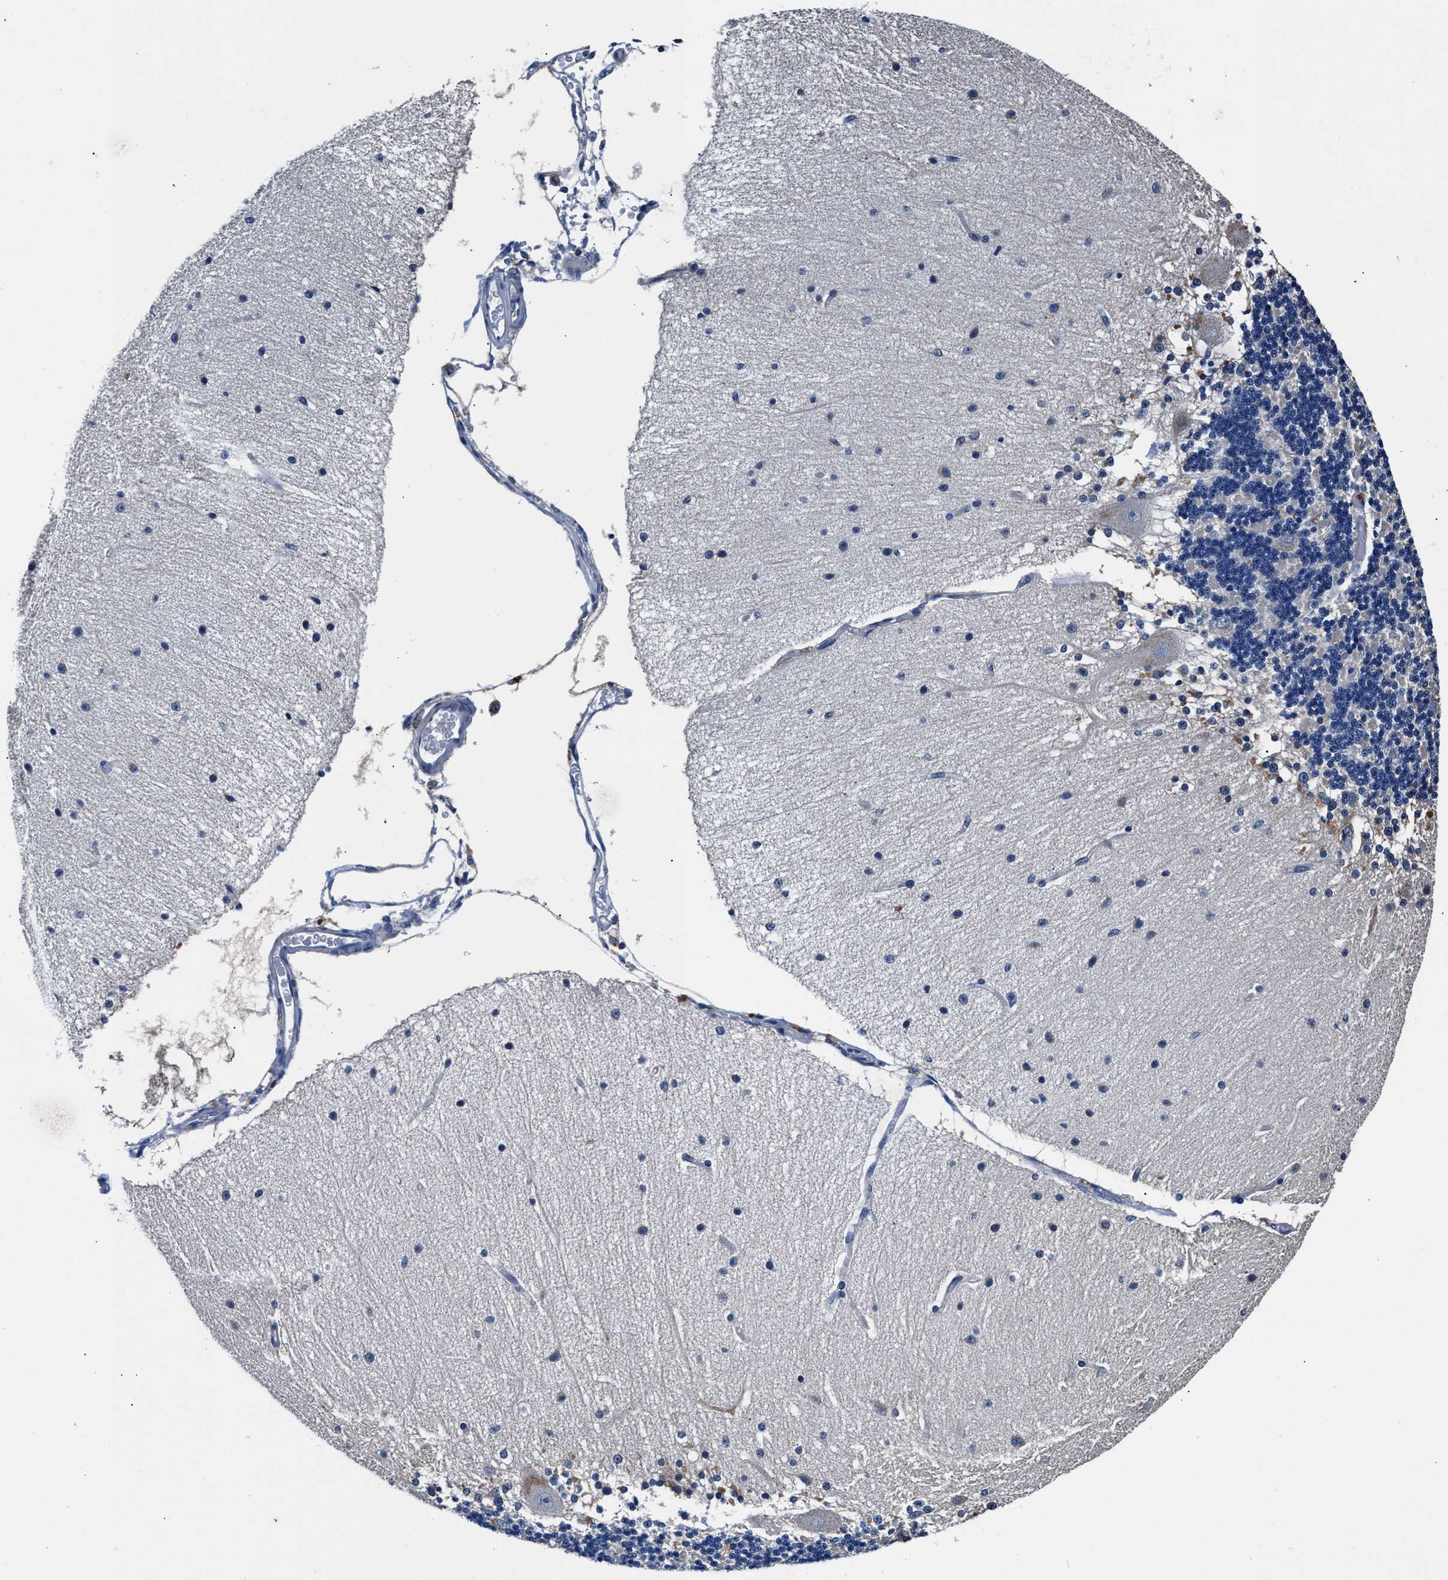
{"staining": {"intensity": "negative", "quantity": "none", "location": "none"}, "tissue": "cerebellum", "cell_type": "Cells in granular layer", "image_type": "normal", "snomed": [{"axis": "morphology", "description": "Normal tissue, NOS"}, {"axis": "topography", "description": "Cerebellum"}], "caption": "Cells in granular layer are negative for protein expression in unremarkable human cerebellum.", "gene": "GSTM1", "patient": {"sex": "female", "age": 54}}